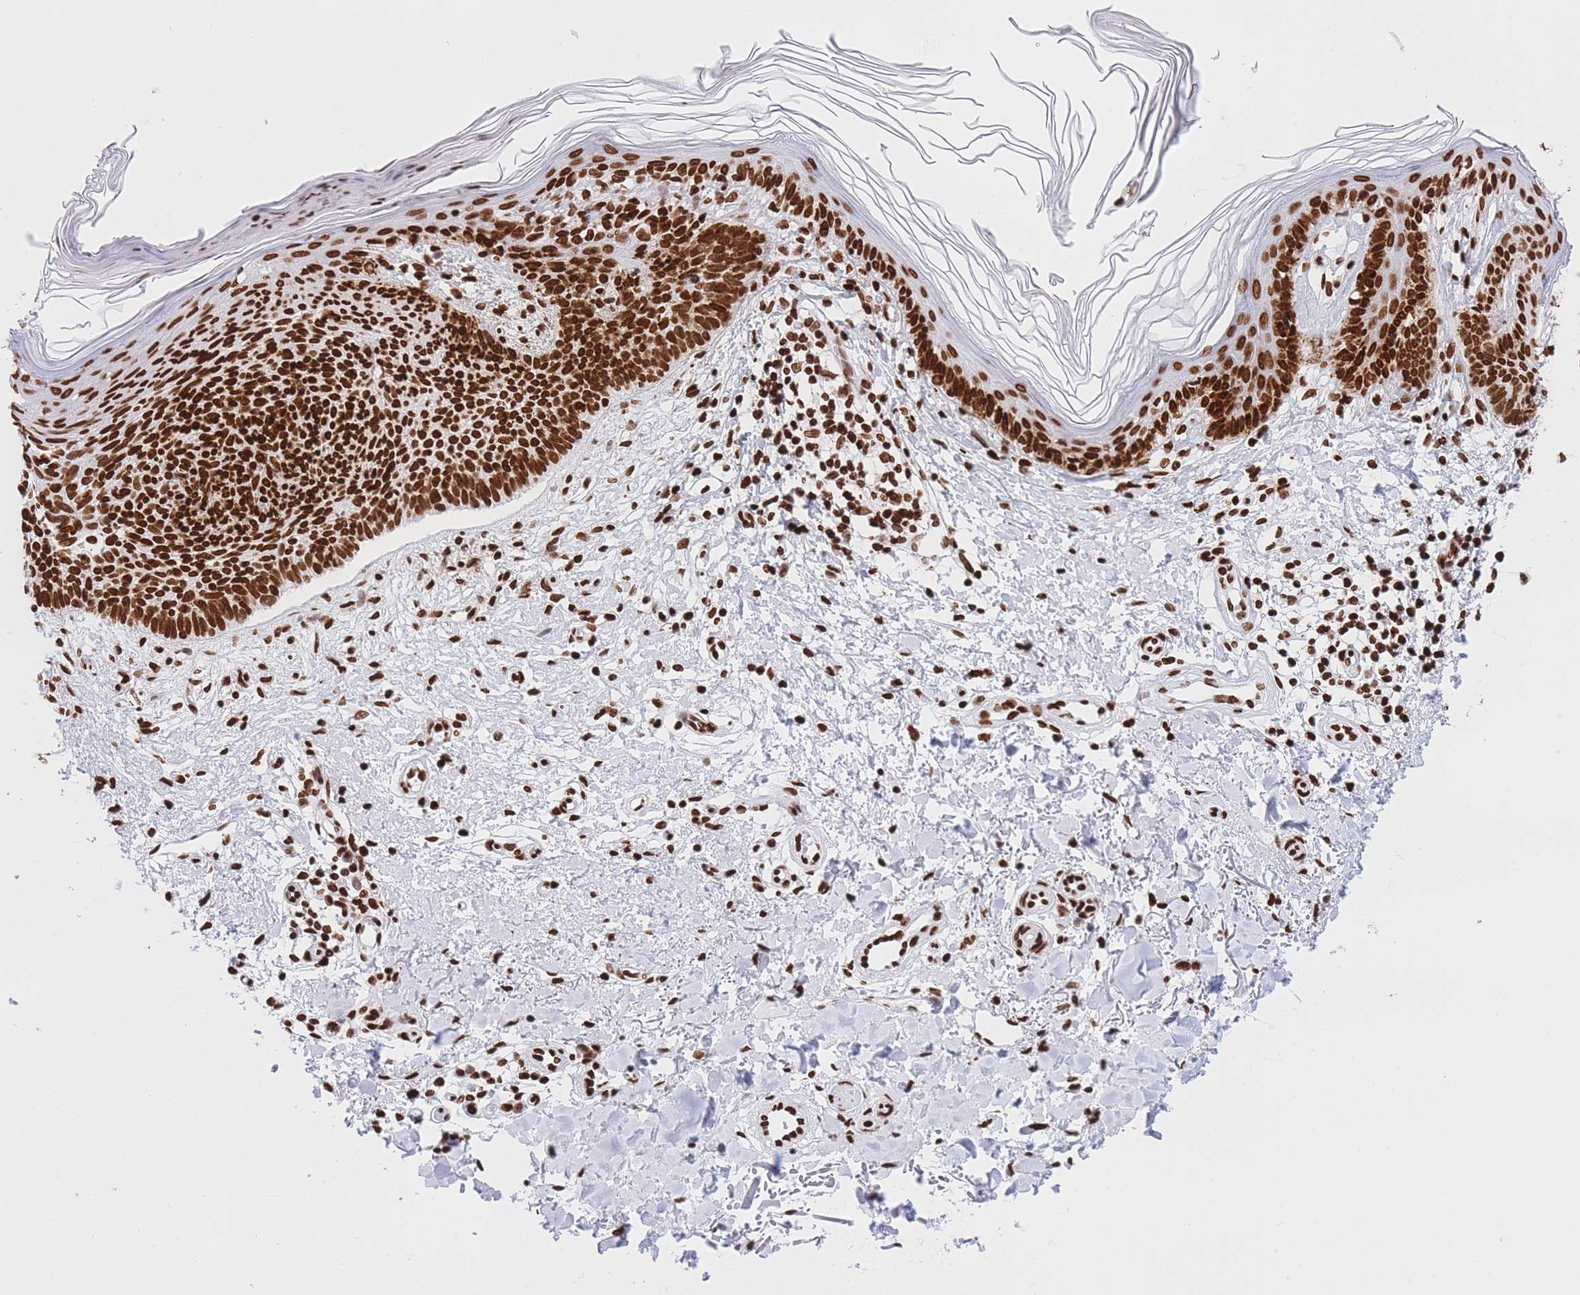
{"staining": {"intensity": "strong", "quantity": ">75%", "location": "nuclear"}, "tissue": "skin cancer", "cell_type": "Tumor cells", "image_type": "cancer", "snomed": [{"axis": "morphology", "description": "Basal cell carcinoma"}, {"axis": "topography", "description": "Skin"}], "caption": "Tumor cells exhibit high levels of strong nuclear expression in approximately >75% of cells in human skin cancer.", "gene": "H2BC11", "patient": {"sex": "male", "age": 78}}